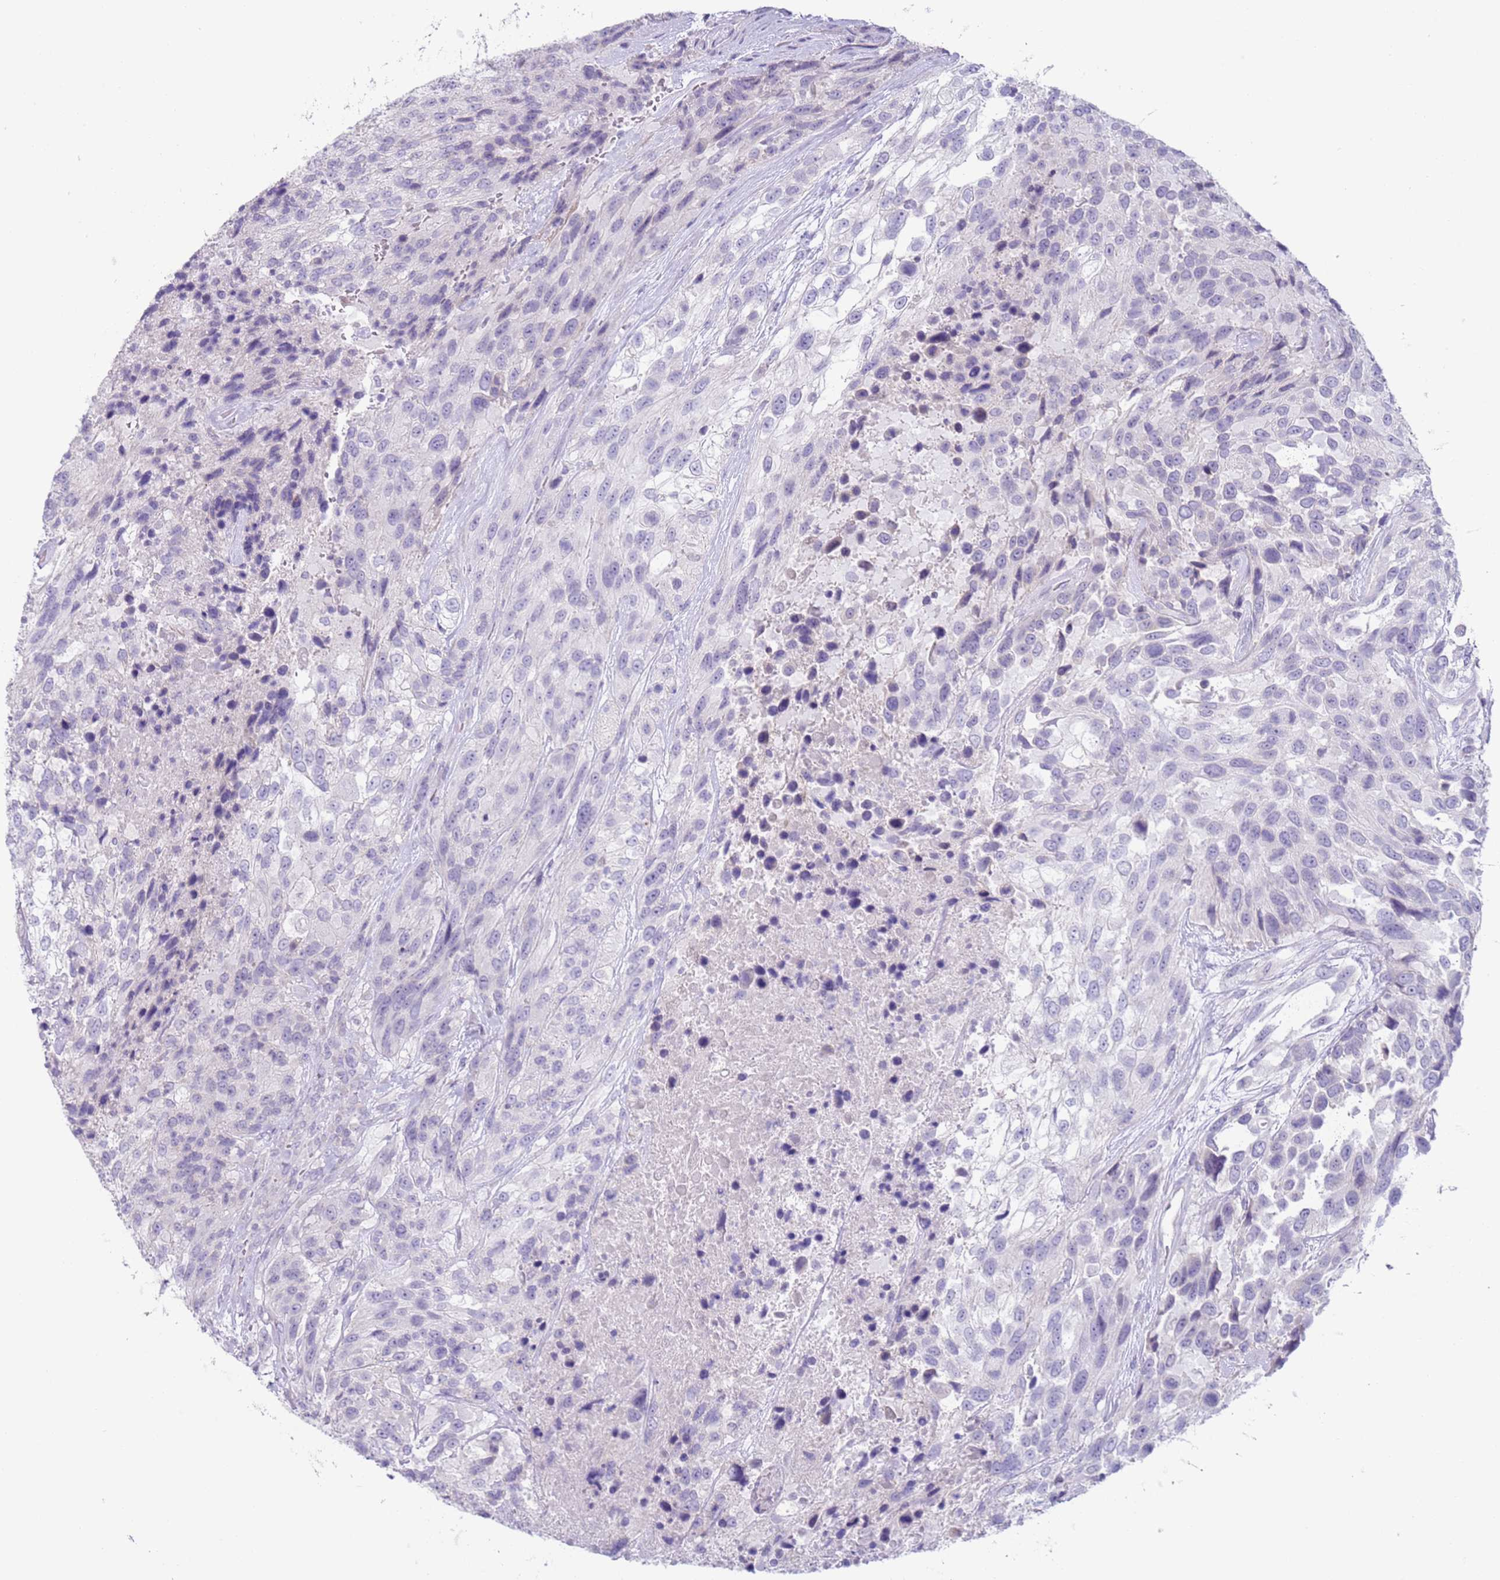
{"staining": {"intensity": "negative", "quantity": "none", "location": "none"}, "tissue": "urothelial cancer", "cell_type": "Tumor cells", "image_type": "cancer", "snomed": [{"axis": "morphology", "description": "Urothelial carcinoma, High grade"}, {"axis": "topography", "description": "Urinary bladder"}], "caption": "A micrograph of urothelial cancer stained for a protein exhibits no brown staining in tumor cells.", "gene": "NPAP1", "patient": {"sex": "female", "age": 70}}